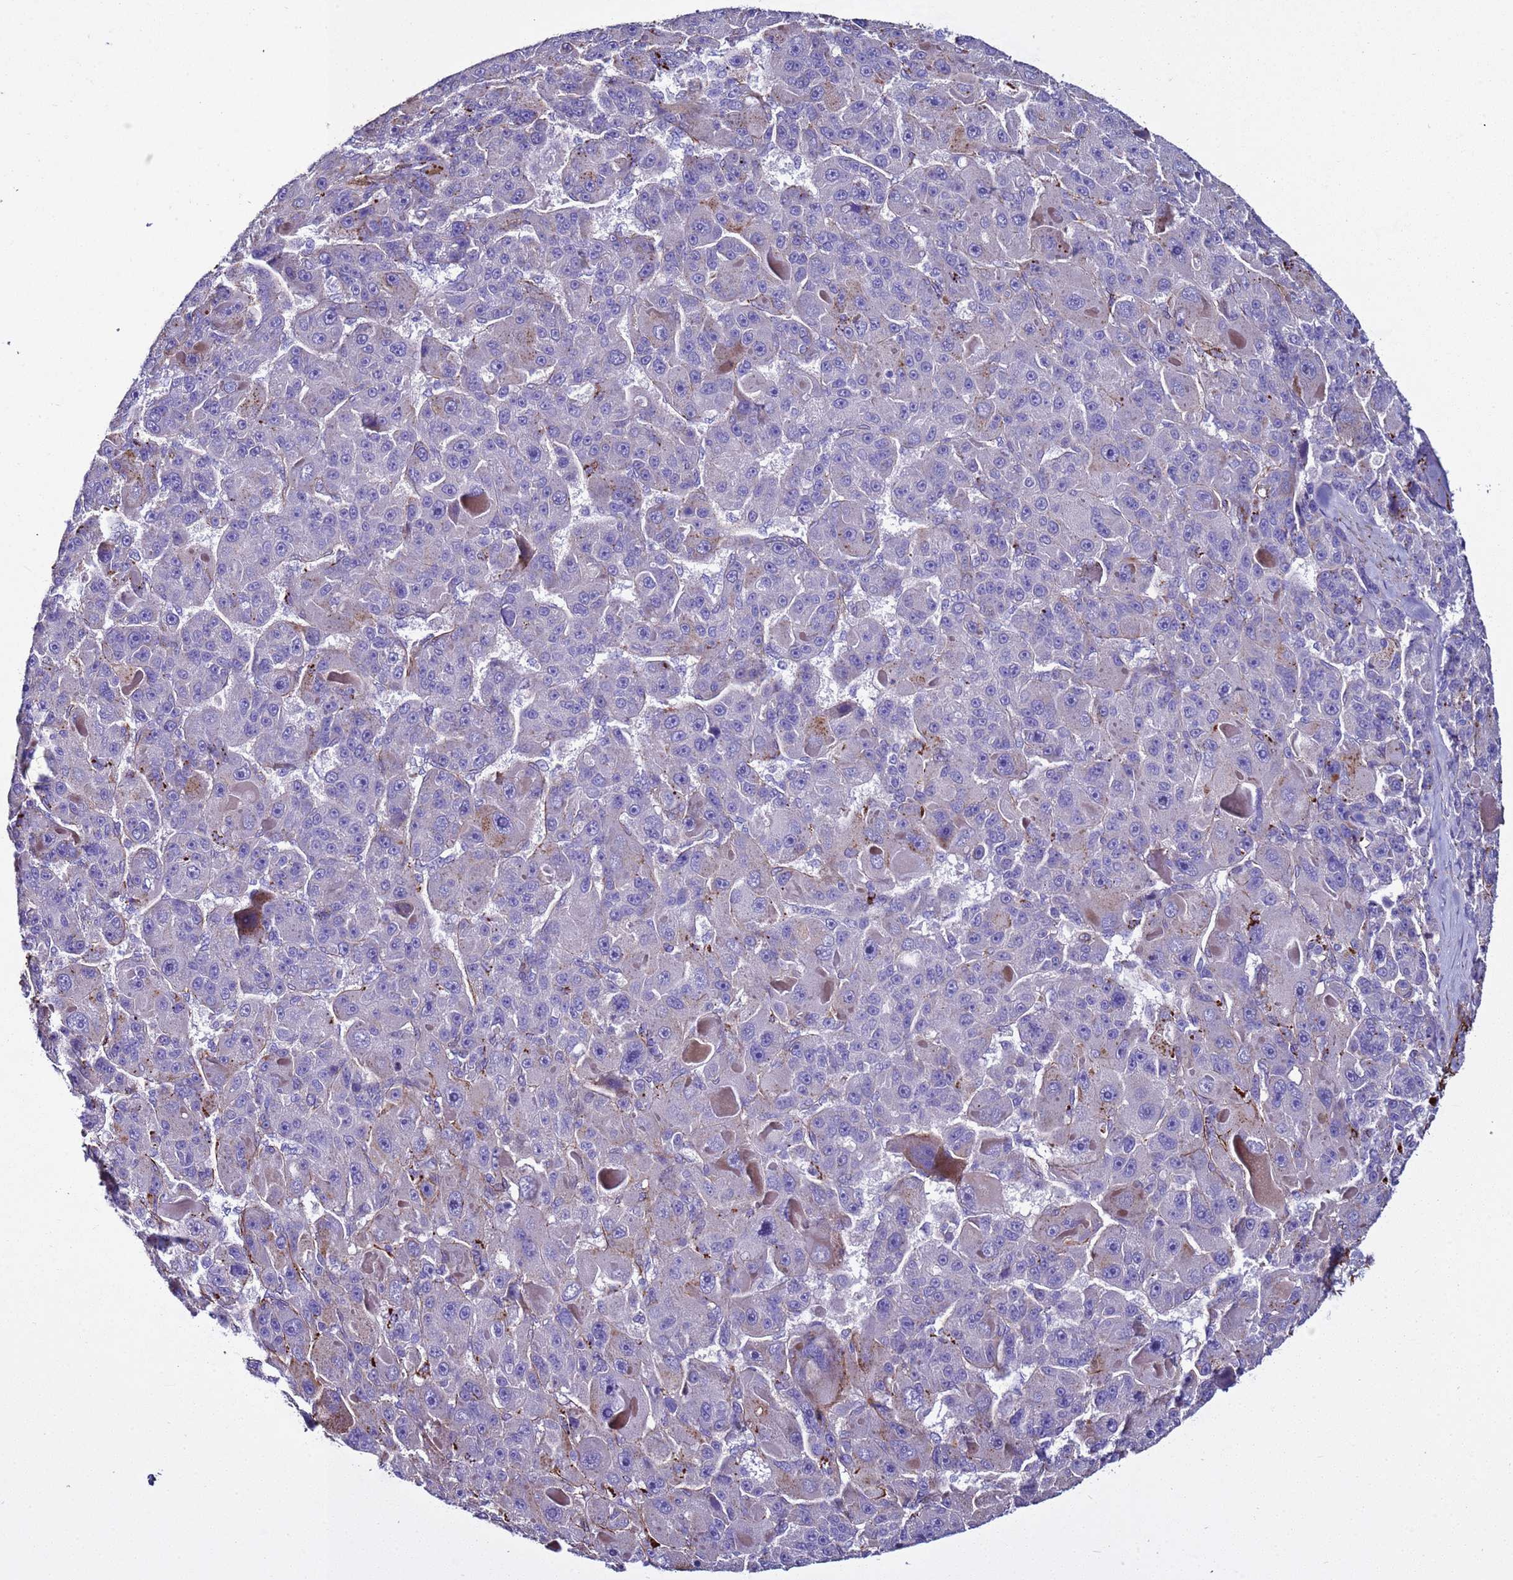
{"staining": {"intensity": "negative", "quantity": "none", "location": "none"}, "tissue": "liver cancer", "cell_type": "Tumor cells", "image_type": "cancer", "snomed": [{"axis": "morphology", "description": "Carcinoma, Hepatocellular, NOS"}, {"axis": "topography", "description": "Liver"}], "caption": "Photomicrograph shows no protein positivity in tumor cells of liver cancer tissue. (Stains: DAB (3,3'-diaminobenzidine) immunohistochemistry with hematoxylin counter stain, Microscopy: brightfield microscopy at high magnification).", "gene": "RABL2B", "patient": {"sex": "male", "age": 76}}